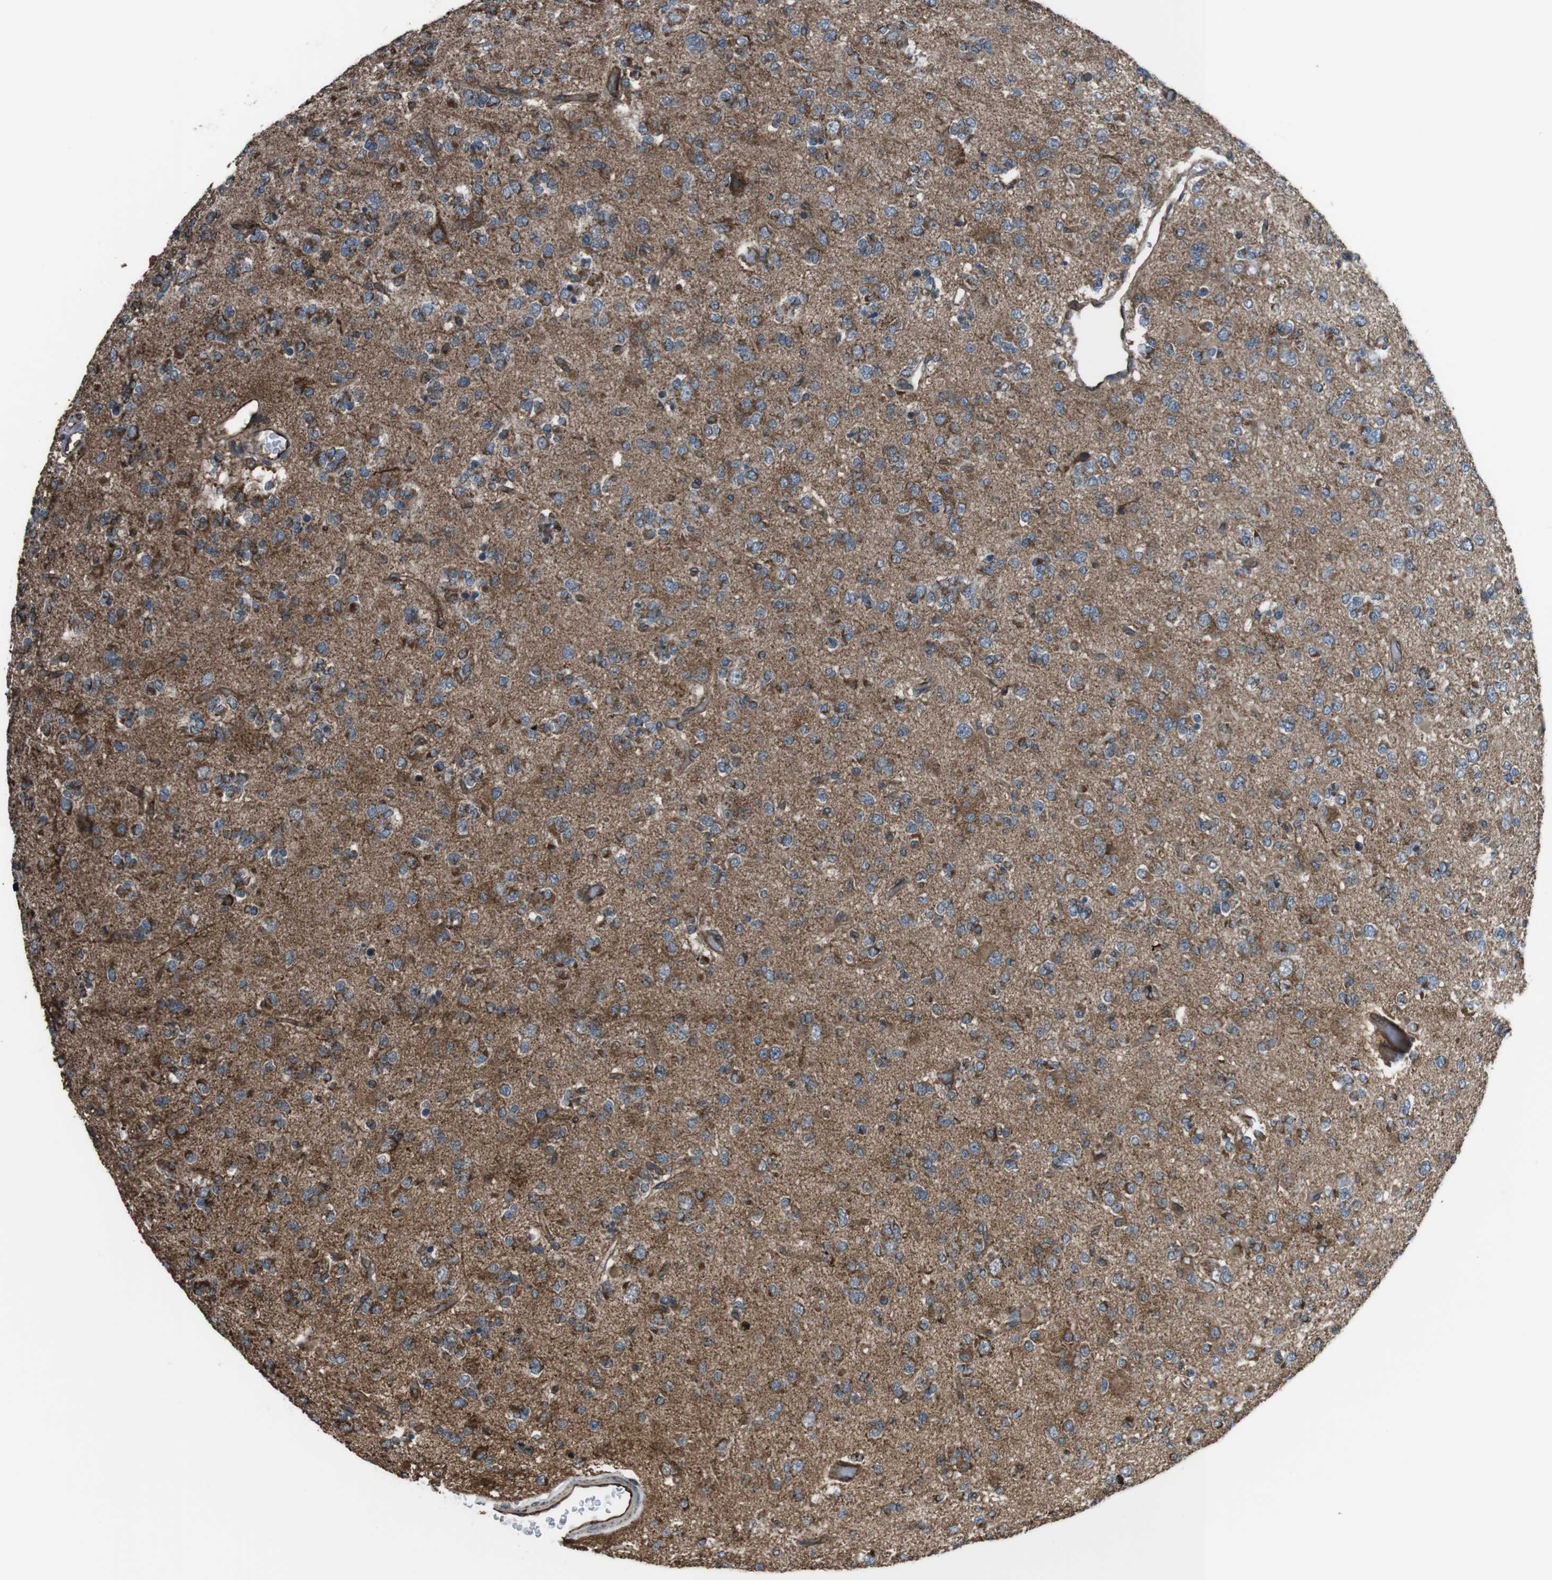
{"staining": {"intensity": "moderate", "quantity": "25%-75%", "location": "cytoplasmic/membranous"}, "tissue": "glioma", "cell_type": "Tumor cells", "image_type": "cancer", "snomed": [{"axis": "morphology", "description": "Glioma, malignant, Low grade"}, {"axis": "topography", "description": "Brain"}], "caption": "A medium amount of moderate cytoplasmic/membranous staining is seen in about 25%-75% of tumor cells in glioma tissue. The protein is shown in brown color, while the nuclei are stained blue.", "gene": "GIMAP8", "patient": {"sex": "male", "age": 38}}